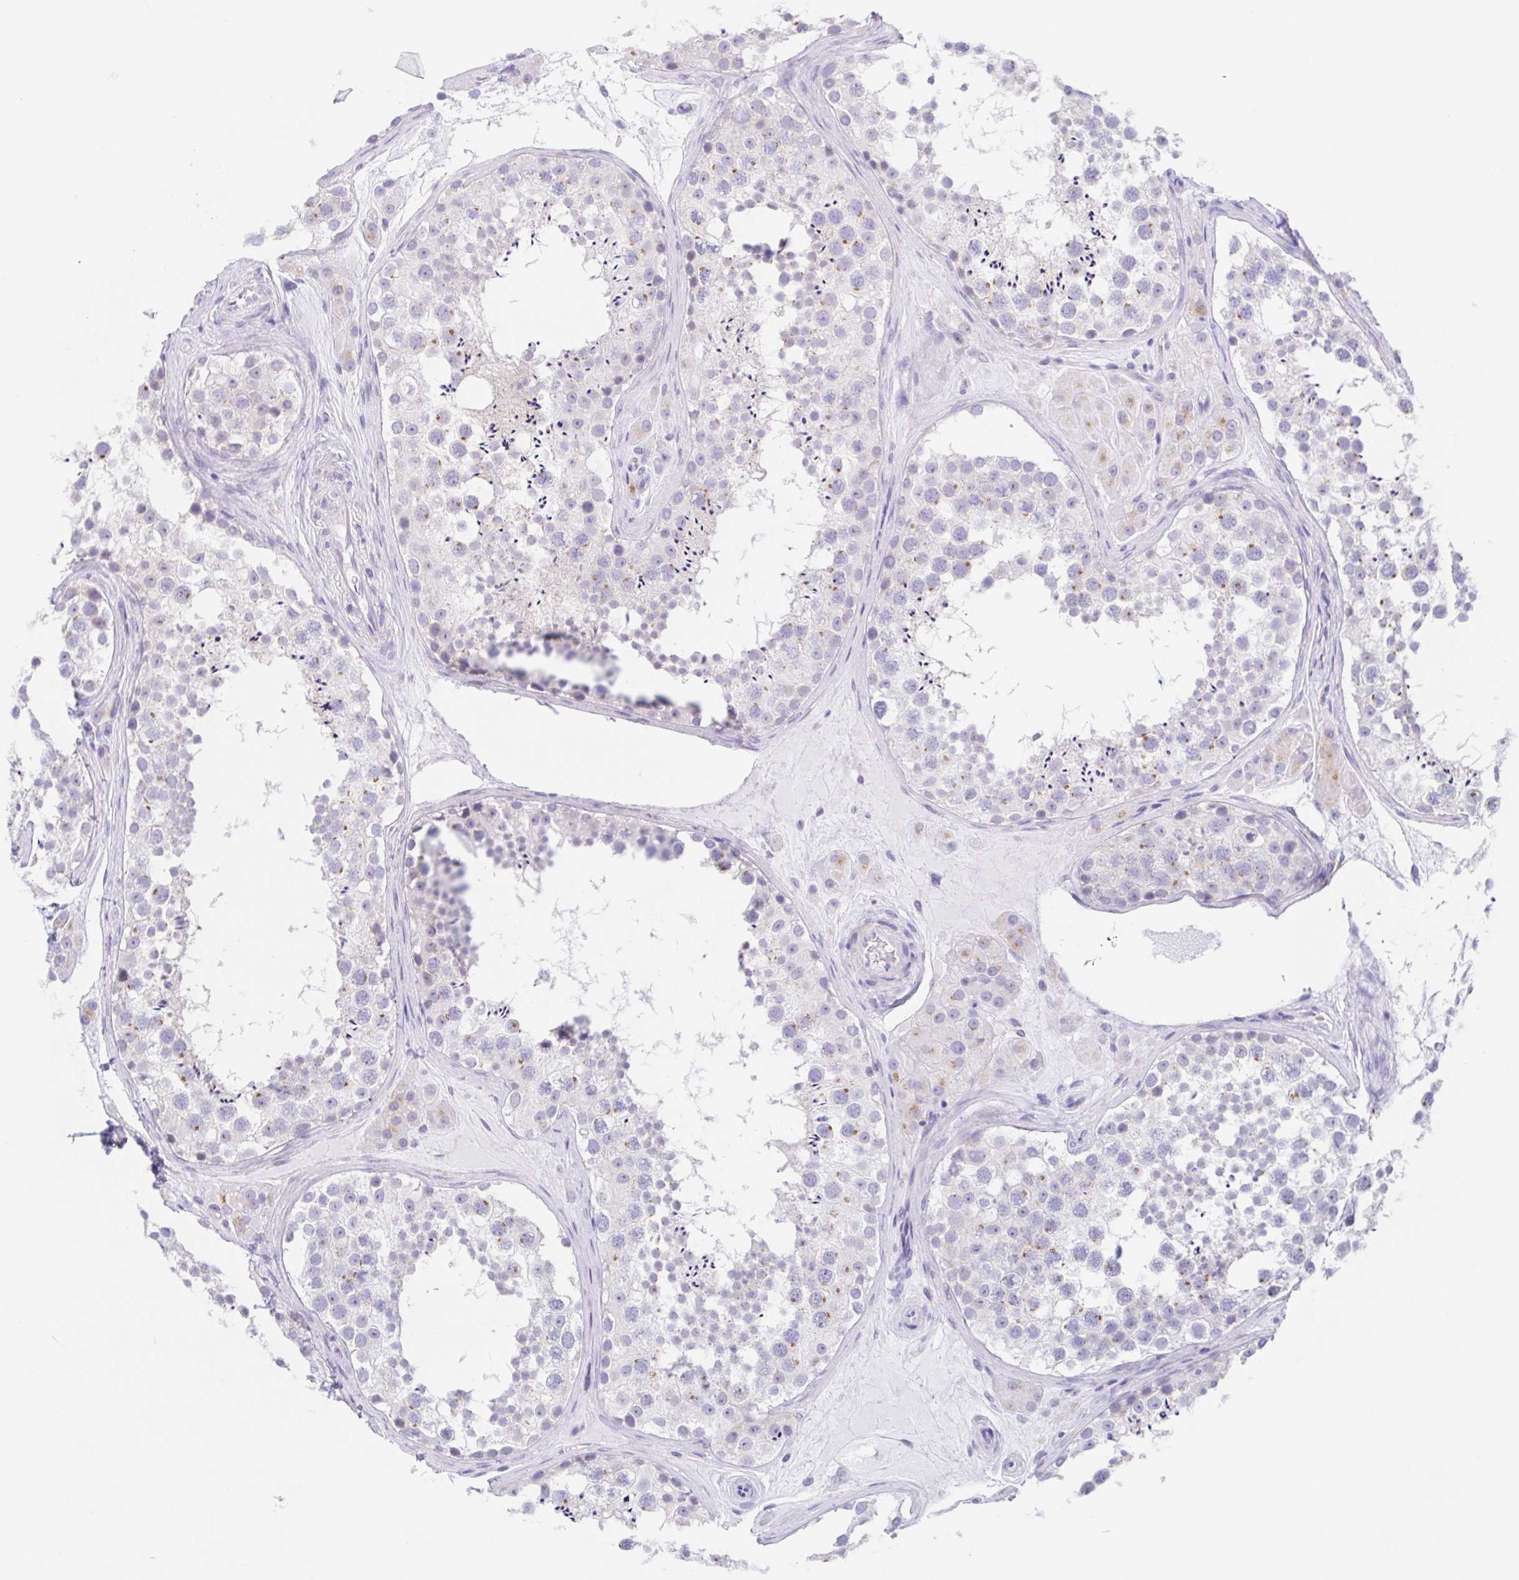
{"staining": {"intensity": "weak", "quantity": "25%-75%", "location": "cytoplasmic/membranous"}, "tissue": "testis", "cell_type": "Cells in seminiferous ducts", "image_type": "normal", "snomed": [{"axis": "morphology", "description": "Normal tissue, NOS"}, {"axis": "topography", "description": "Testis"}], "caption": "This photomicrograph demonstrates normal testis stained with immunohistochemistry to label a protein in brown. The cytoplasmic/membranous of cells in seminiferous ducts show weak positivity for the protein. Nuclei are counter-stained blue.", "gene": "SCG3", "patient": {"sex": "male", "age": 41}}